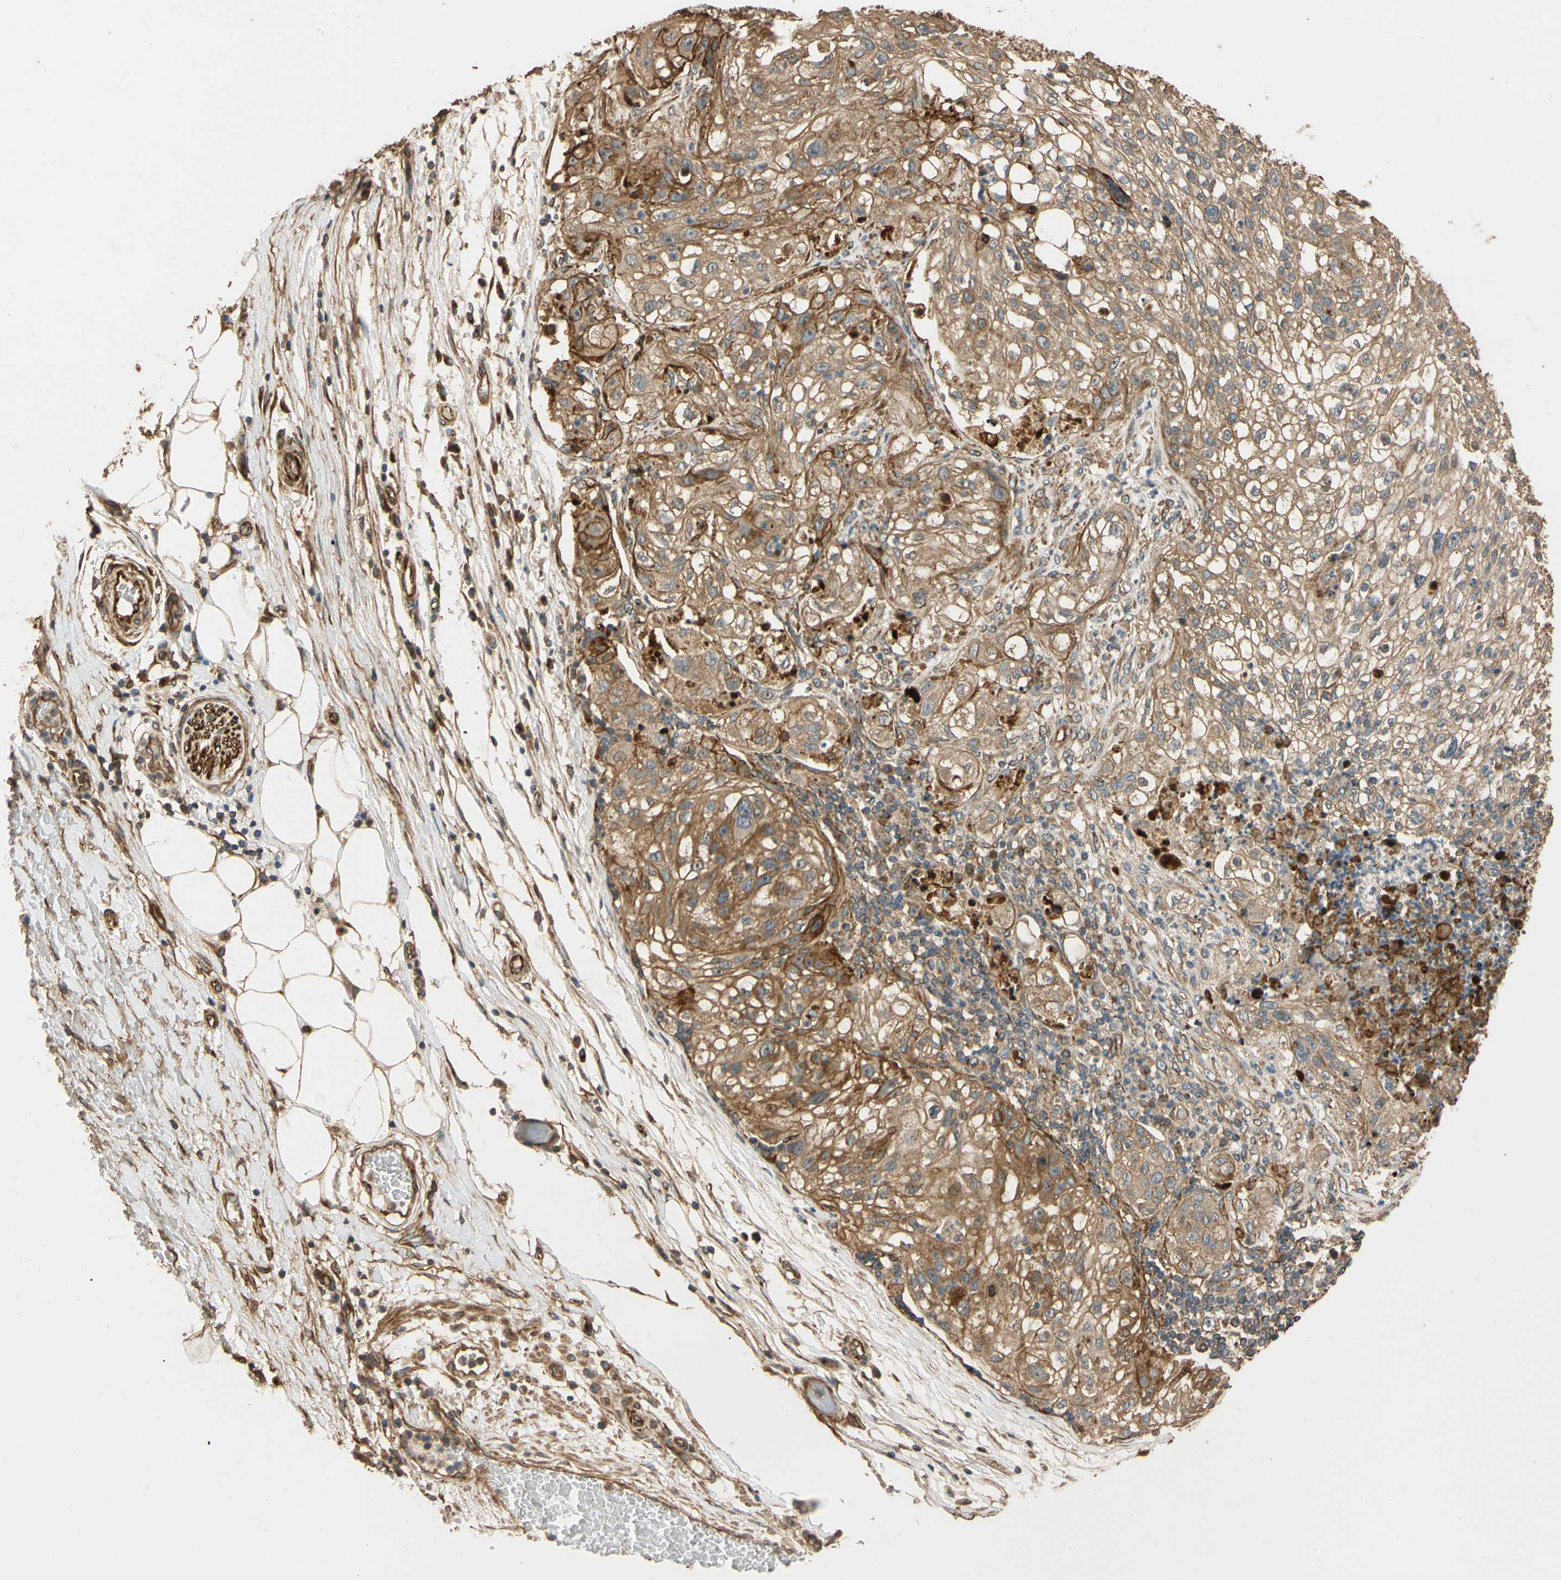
{"staining": {"intensity": "moderate", "quantity": ">75%", "location": "cytoplasmic/membranous"}, "tissue": "lung cancer", "cell_type": "Tumor cells", "image_type": "cancer", "snomed": [{"axis": "morphology", "description": "Inflammation, NOS"}, {"axis": "morphology", "description": "Squamous cell carcinoma, NOS"}, {"axis": "topography", "description": "Lymph node"}, {"axis": "topography", "description": "Soft tissue"}, {"axis": "topography", "description": "Lung"}], "caption": "Immunohistochemical staining of lung cancer (squamous cell carcinoma) displays medium levels of moderate cytoplasmic/membranous protein positivity in approximately >75% of tumor cells.", "gene": "MGRN1", "patient": {"sex": "male", "age": 66}}